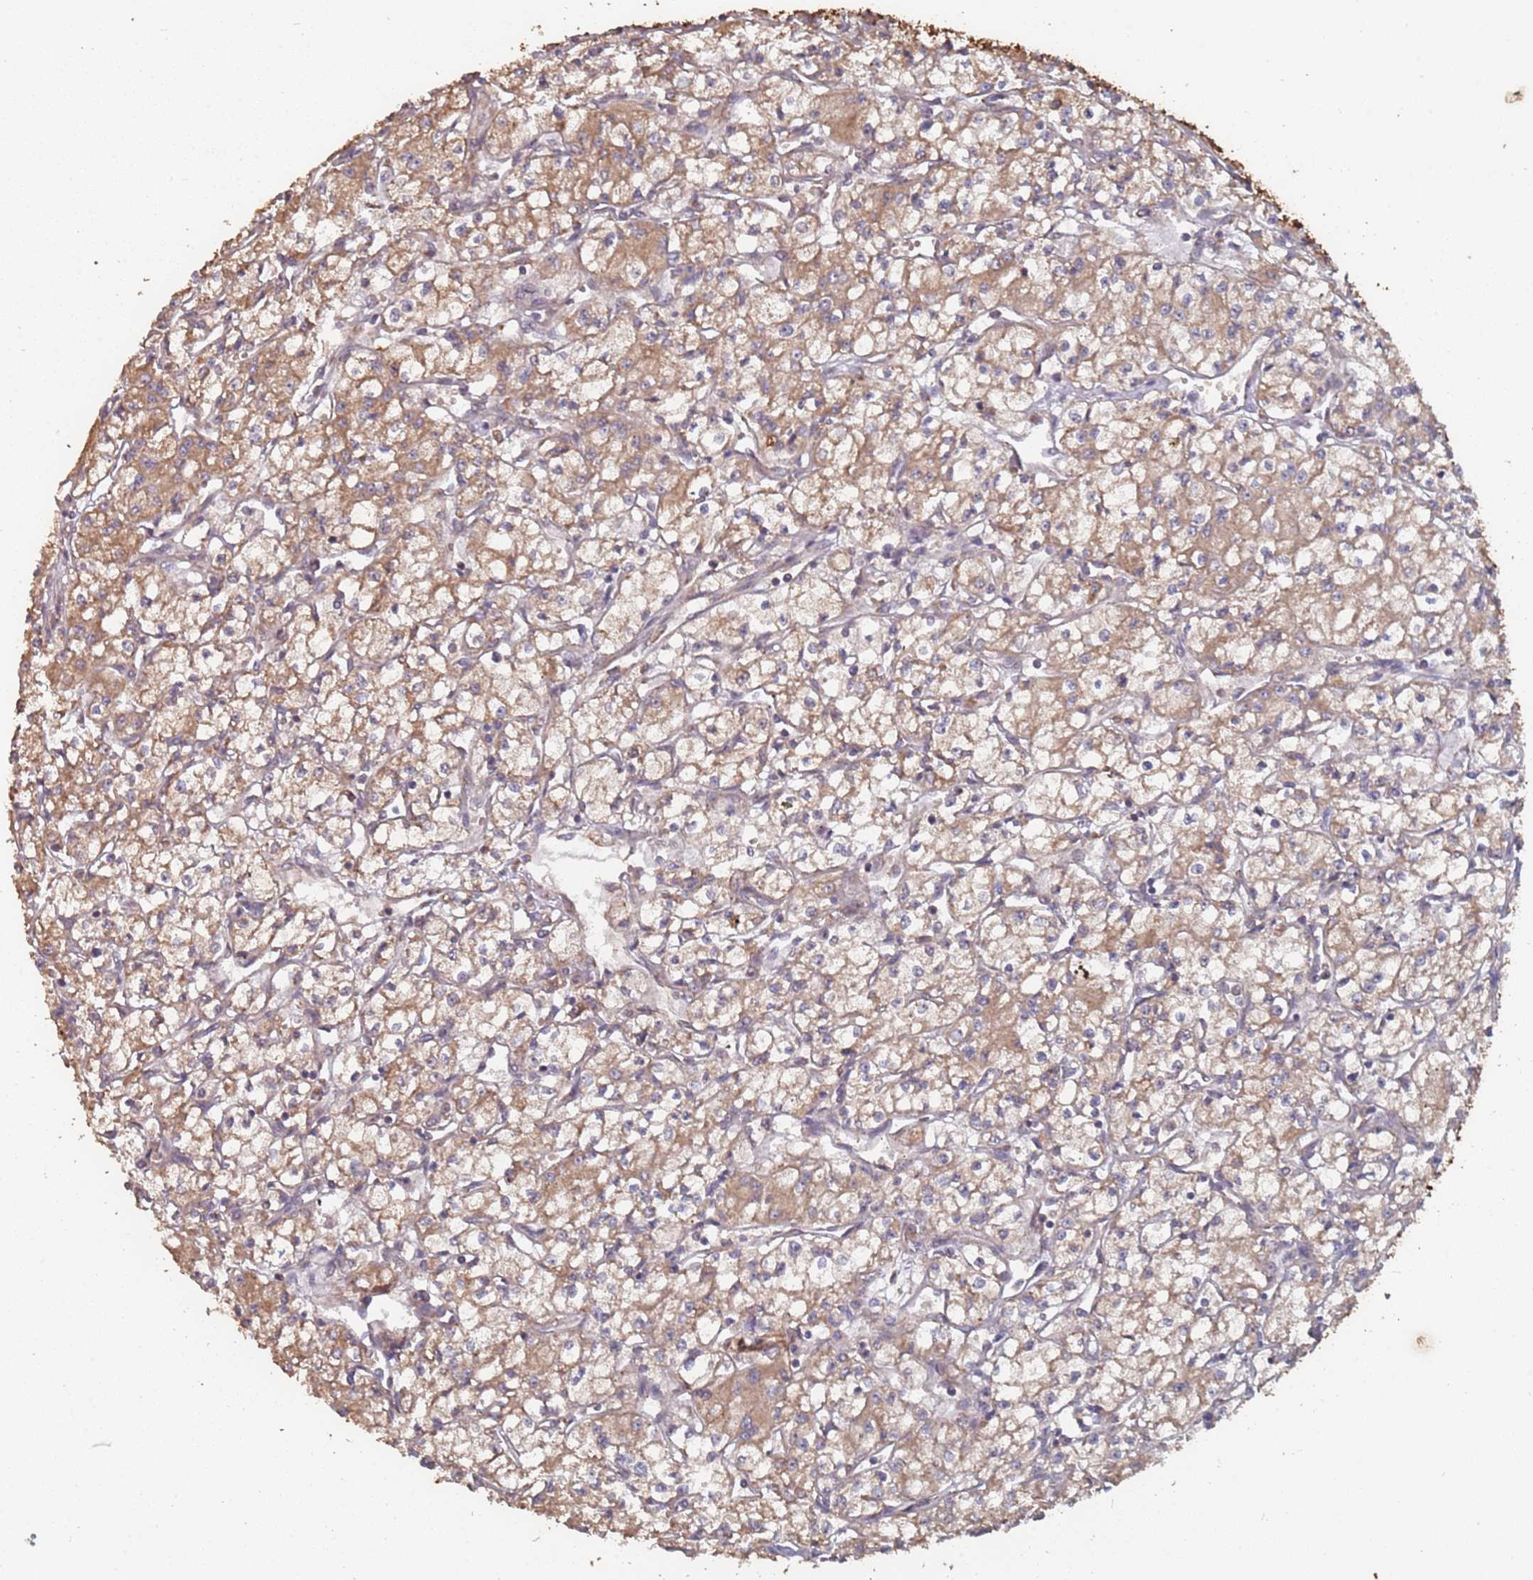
{"staining": {"intensity": "moderate", "quantity": ">75%", "location": "cytoplasmic/membranous"}, "tissue": "renal cancer", "cell_type": "Tumor cells", "image_type": "cancer", "snomed": [{"axis": "morphology", "description": "Adenocarcinoma, NOS"}, {"axis": "topography", "description": "Kidney"}], "caption": "This photomicrograph demonstrates immunohistochemistry (IHC) staining of human renal cancer (adenocarcinoma), with medium moderate cytoplasmic/membranous staining in about >75% of tumor cells.", "gene": "ATG5", "patient": {"sex": "male", "age": 59}}